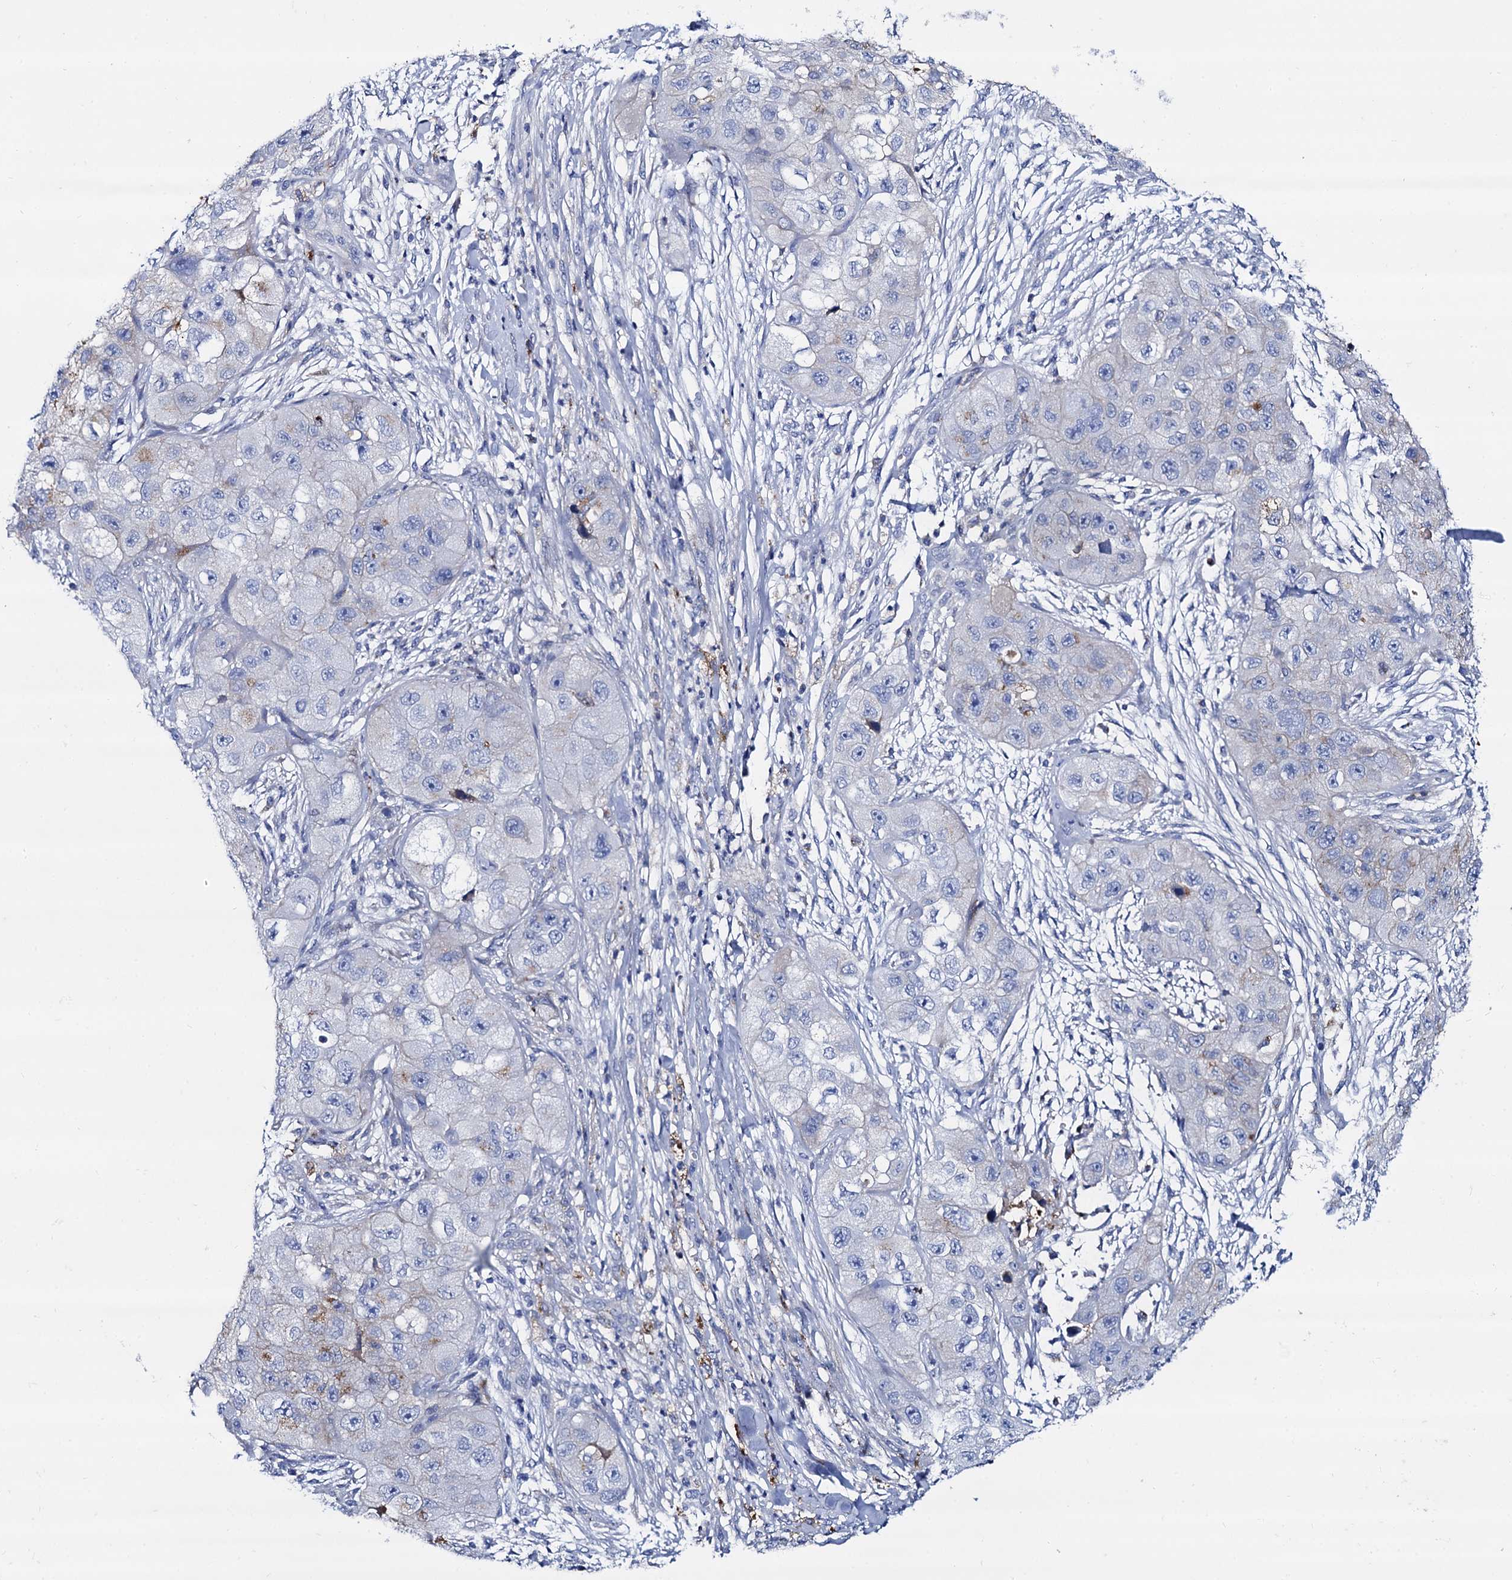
{"staining": {"intensity": "negative", "quantity": "none", "location": "none"}, "tissue": "skin cancer", "cell_type": "Tumor cells", "image_type": "cancer", "snomed": [{"axis": "morphology", "description": "Squamous cell carcinoma, NOS"}, {"axis": "topography", "description": "Skin"}, {"axis": "topography", "description": "Subcutis"}], "caption": "A micrograph of human skin cancer is negative for staining in tumor cells.", "gene": "APOD", "patient": {"sex": "male", "age": 73}}